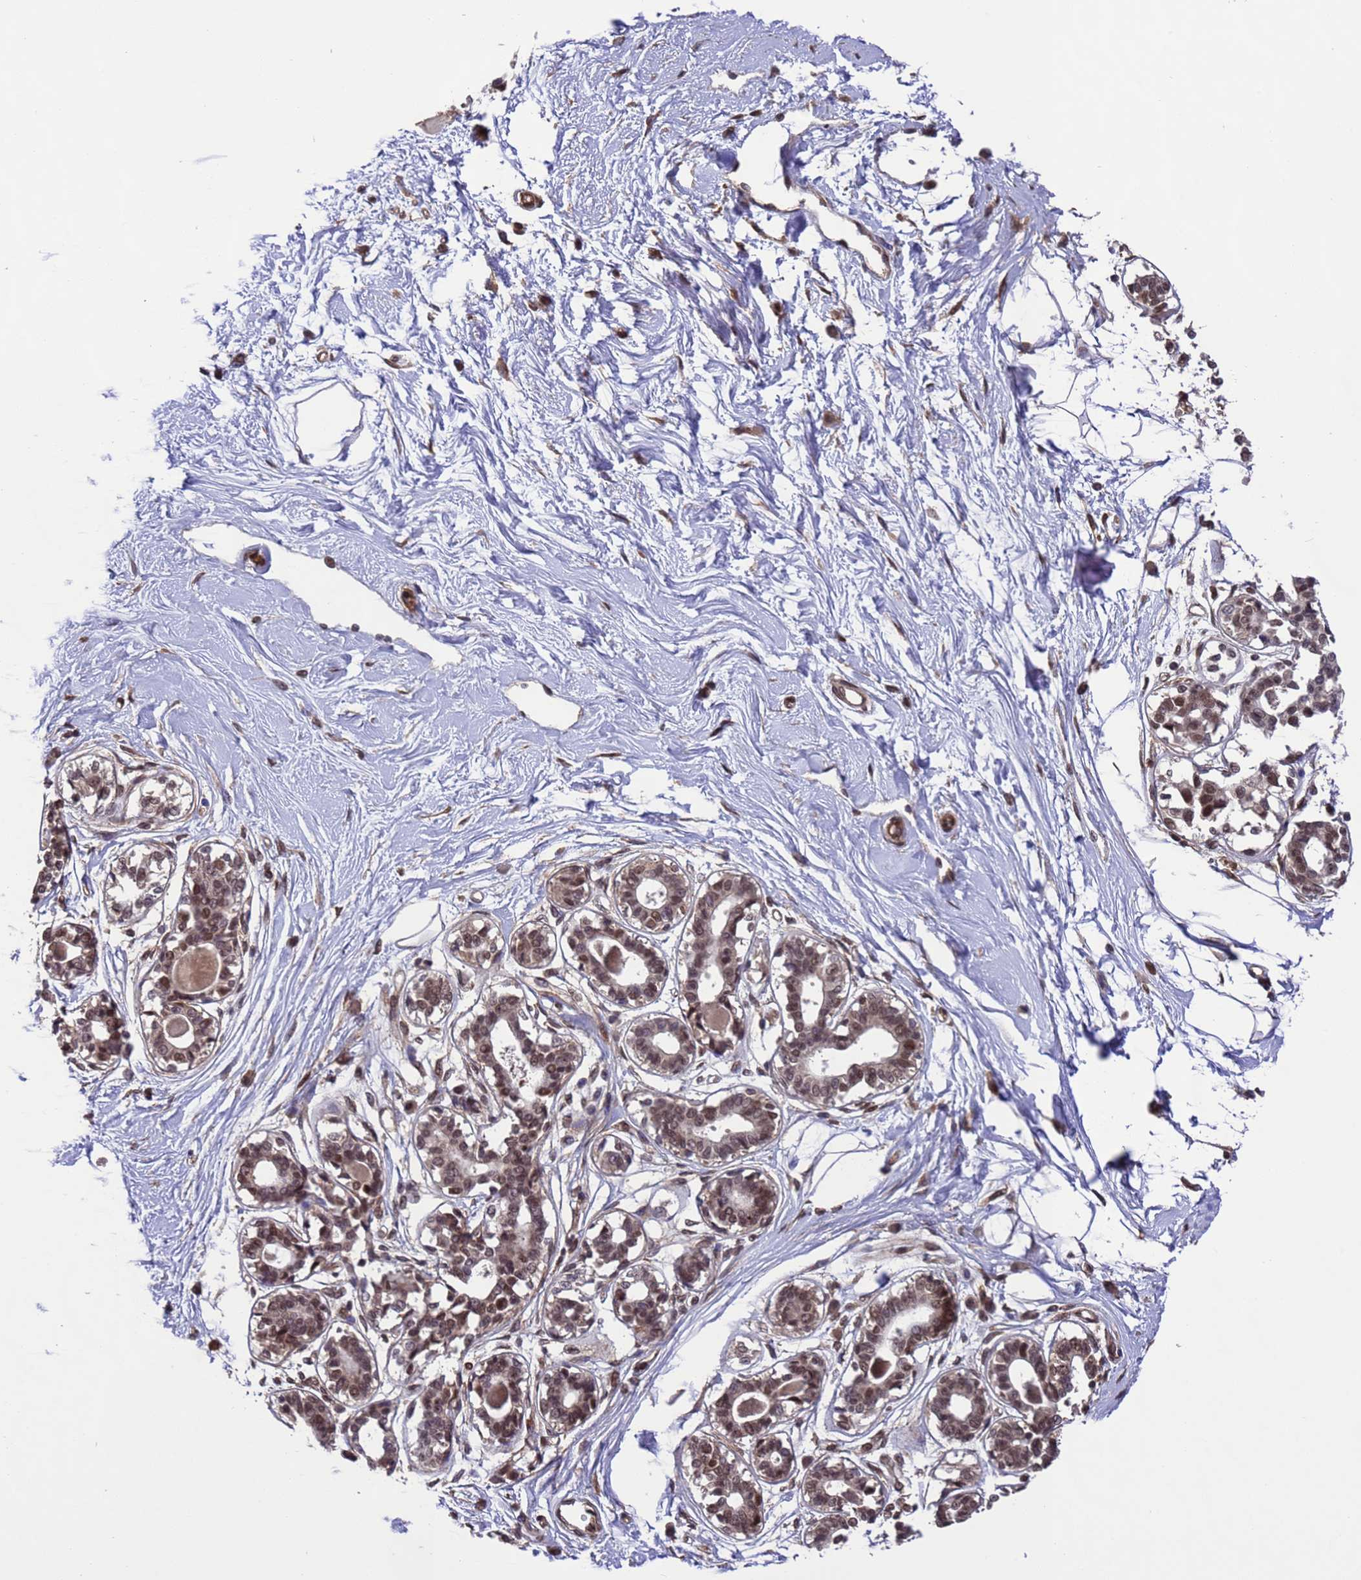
{"staining": {"intensity": "weak", "quantity": ">75%", "location": "nuclear"}, "tissue": "breast", "cell_type": "Adipocytes", "image_type": "normal", "snomed": [{"axis": "morphology", "description": "Normal tissue, NOS"}, {"axis": "topography", "description": "Breast"}], "caption": "Immunohistochemical staining of normal human breast reveals >75% levels of weak nuclear protein positivity in approximately >75% of adipocytes. (Stains: DAB (3,3'-diaminobenzidine) in brown, nuclei in blue, Microscopy: brightfield microscopy at high magnification).", "gene": "VSTM4", "patient": {"sex": "female", "age": 45}}